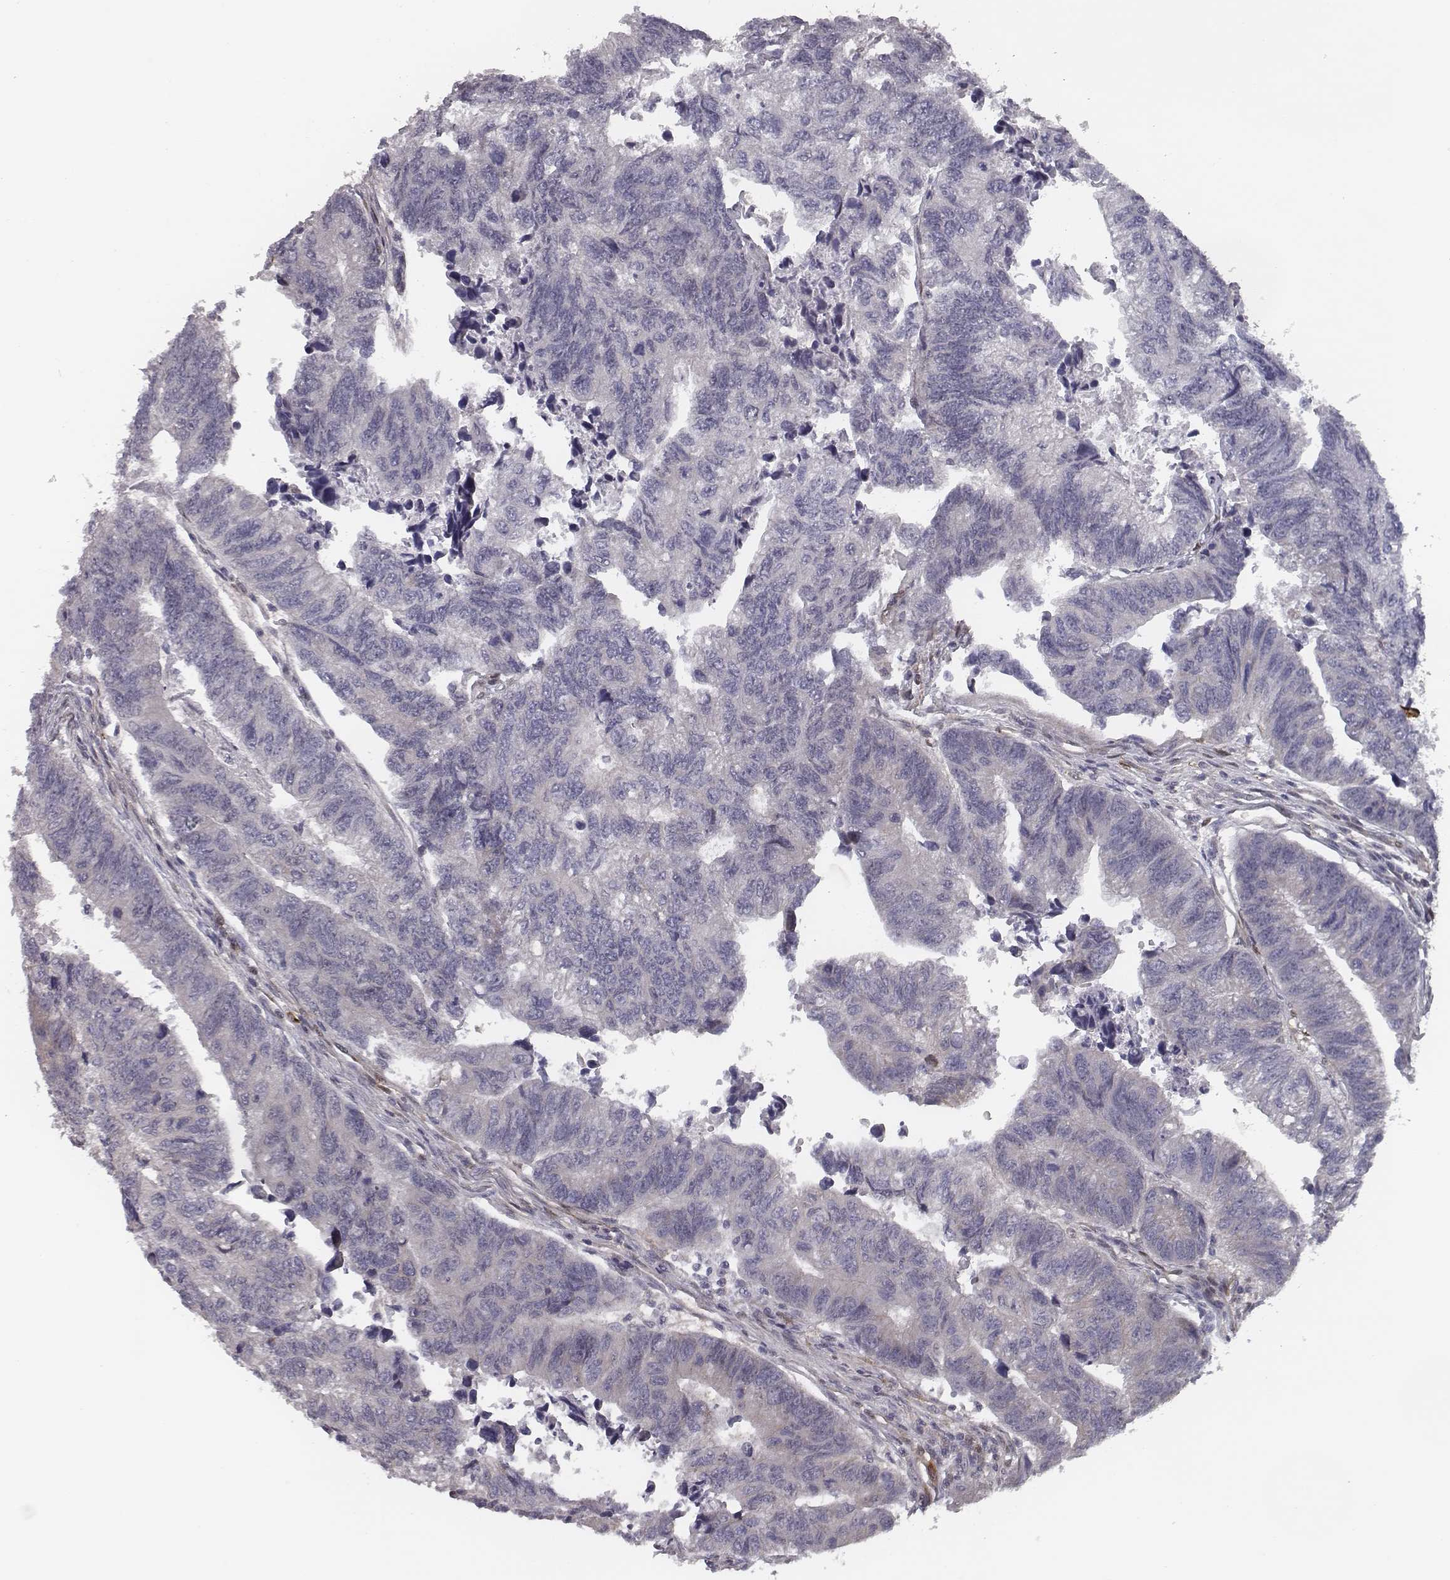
{"staining": {"intensity": "negative", "quantity": "none", "location": "none"}, "tissue": "colorectal cancer", "cell_type": "Tumor cells", "image_type": "cancer", "snomed": [{"axis": "morphology", "description": "Adenocarcinoma, NOS"}, {"axis": "topography", "description": "Colon"}], "caption": "High power microscopy photomicrograph of an immunohistochemistry (IHC) histopathology image of colorectal cancer (adenocarcinoma), revealing no significant positivity in tumor cells. (DAB (3,3'-diaminobenzidine) IHC, high magnification).", "gene": "ISYNA1", "patient": {"sex": "female", "age": 65}}